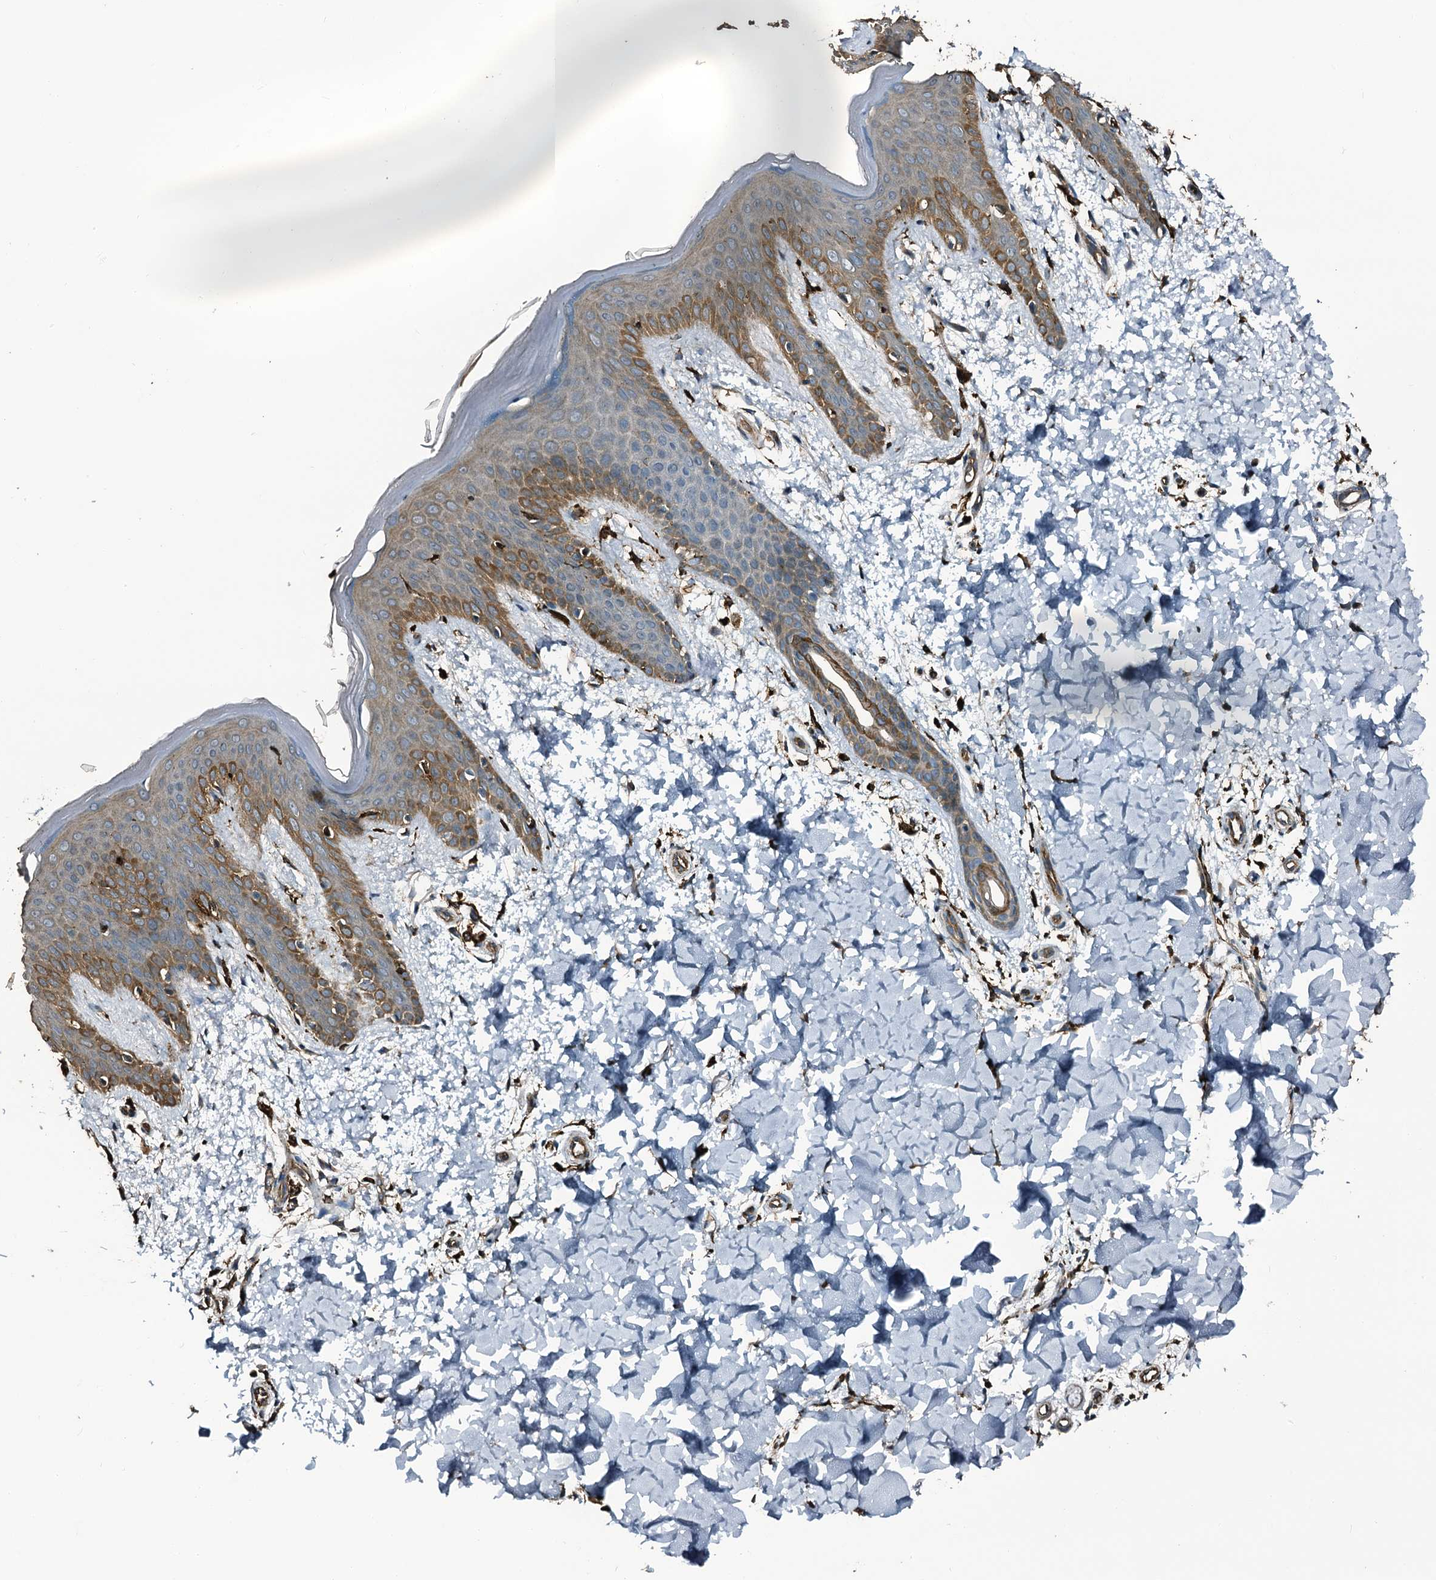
{"staining": {"intensity": "strong", "quantity": ">75%", "location": "cytoplasmic/membranous"}, "tissue": "skin", "cell_type": "Fibroblasts", "image_type": "normal", "snomed": [{"axis": "morphology", "description": "Normal tissue, NOS"}, {"axis": "topography", "description": "Skin"}], "caption": "Benign skin displays strong cytoplasmic/membranous positivity in about >75% of fibroblasts.", "gene": "TPGS2", "patient": {"sex": "male", "age": 36}}